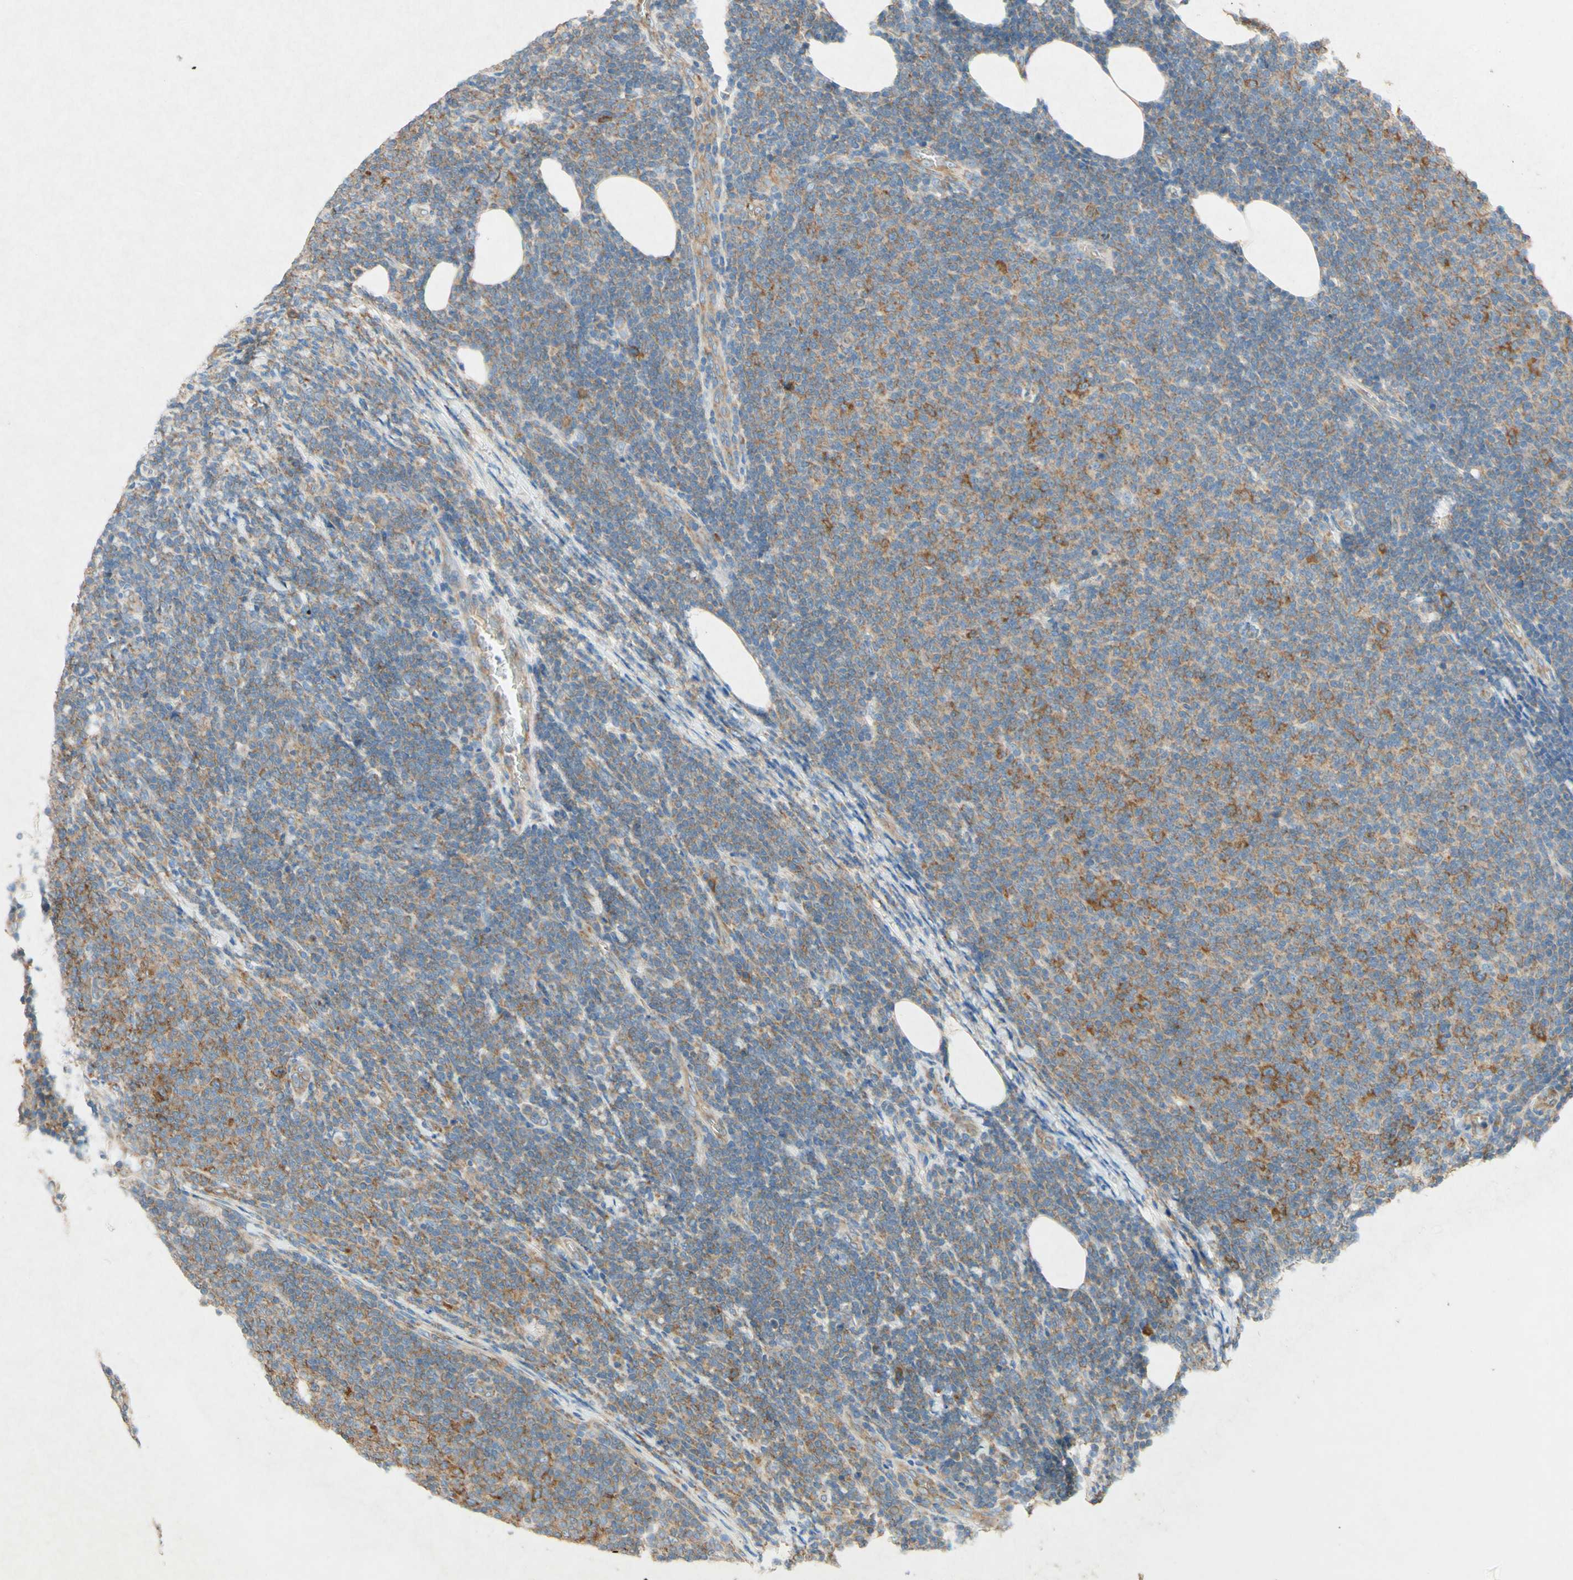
{"staining": {"intensity": "moderate", "quantity": "25%-75%", "location": "cytoplasmic/membranous"}, "tissue": "lymphoma", "cell_type": "Tumor cells", "image_type": "cancer", "snomed": [{"axis": "morphology", "description": "Malignant lymphoma, non-Hodgkin's type, Low grade"}, {"axis": "topography", "description": "Lymph node"}], "caption": "An immunohistochemistry (IHC) histopathology image of tumor tissue is shown. Protein staining in brown labels moderate cytoplasmic/membranous positivity in lymphoma within tumor cells. The staining was performed using DAB to visualize the protein expression in brown, while the nuclei were stained in blue with hematoxylin (Magnification: 20x).", "gene": "PABPC1", "patient": {"sex": "male", "age": 66}}